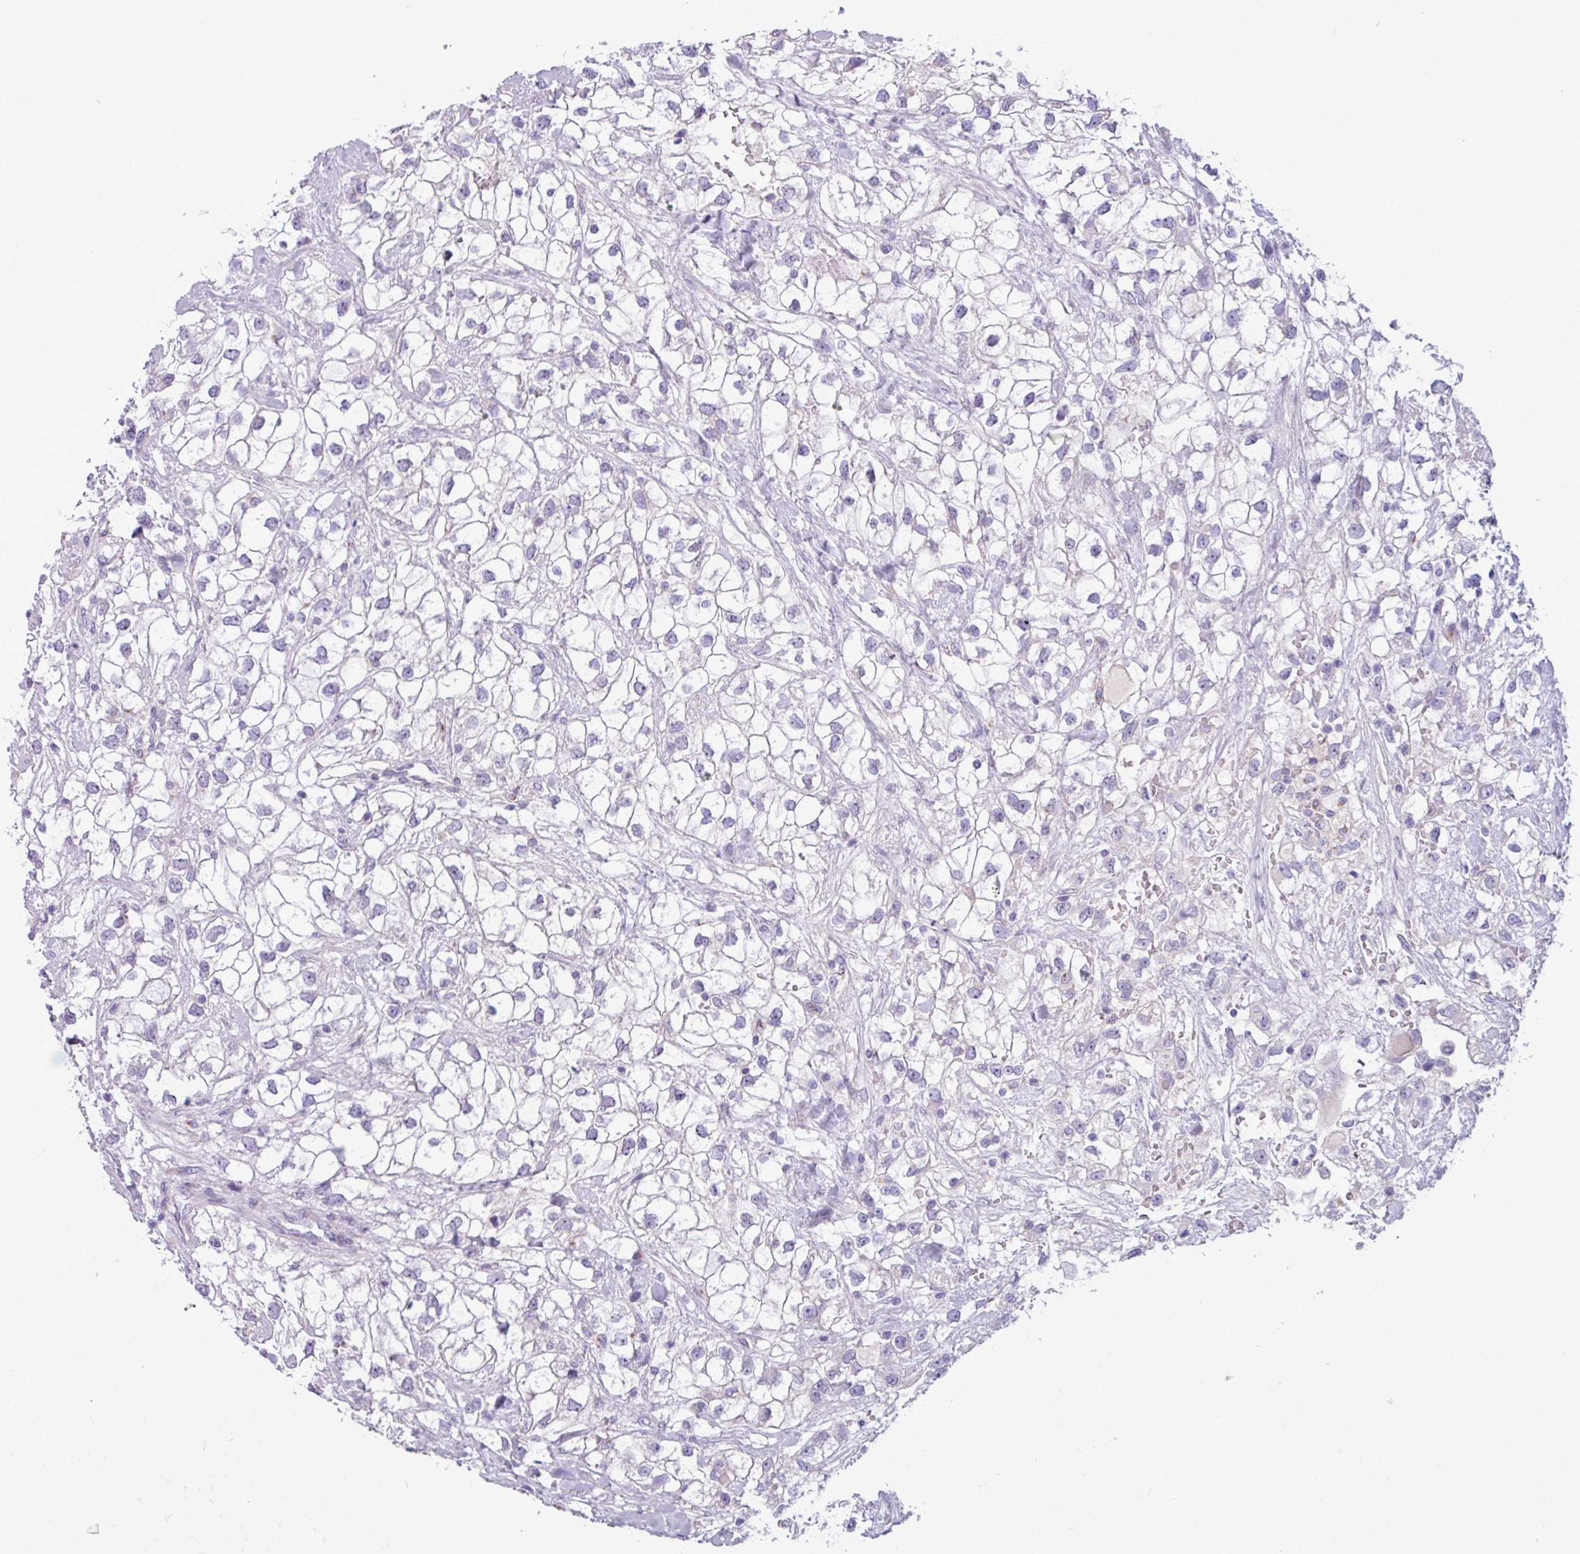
{"staining": {"intensity": "negative", "quantity": "none", "location": "none"}, "tissue": "renal cancer", "cell_type": "Tumor cells", "image_type": "cancer", "snomed": [{"axis": "morphology", "description": "Adenocarcinoma, NOS"}, {"axis": "topography", "description": "Kidney"}], "caption": "Immunohistochemistry micrograph of neoplastic tissue: adenocarcinoma (renal) stained with DAB (3,3'-diaminobenzidine) demonstrates no significant protein positivity in tumor cells. (DAB immunohistochemistry (IHC) visualized using brightfield microscopy, high magnification).", "gene": "STIMATE", "patient": {"sex": "male", "age": 59}}